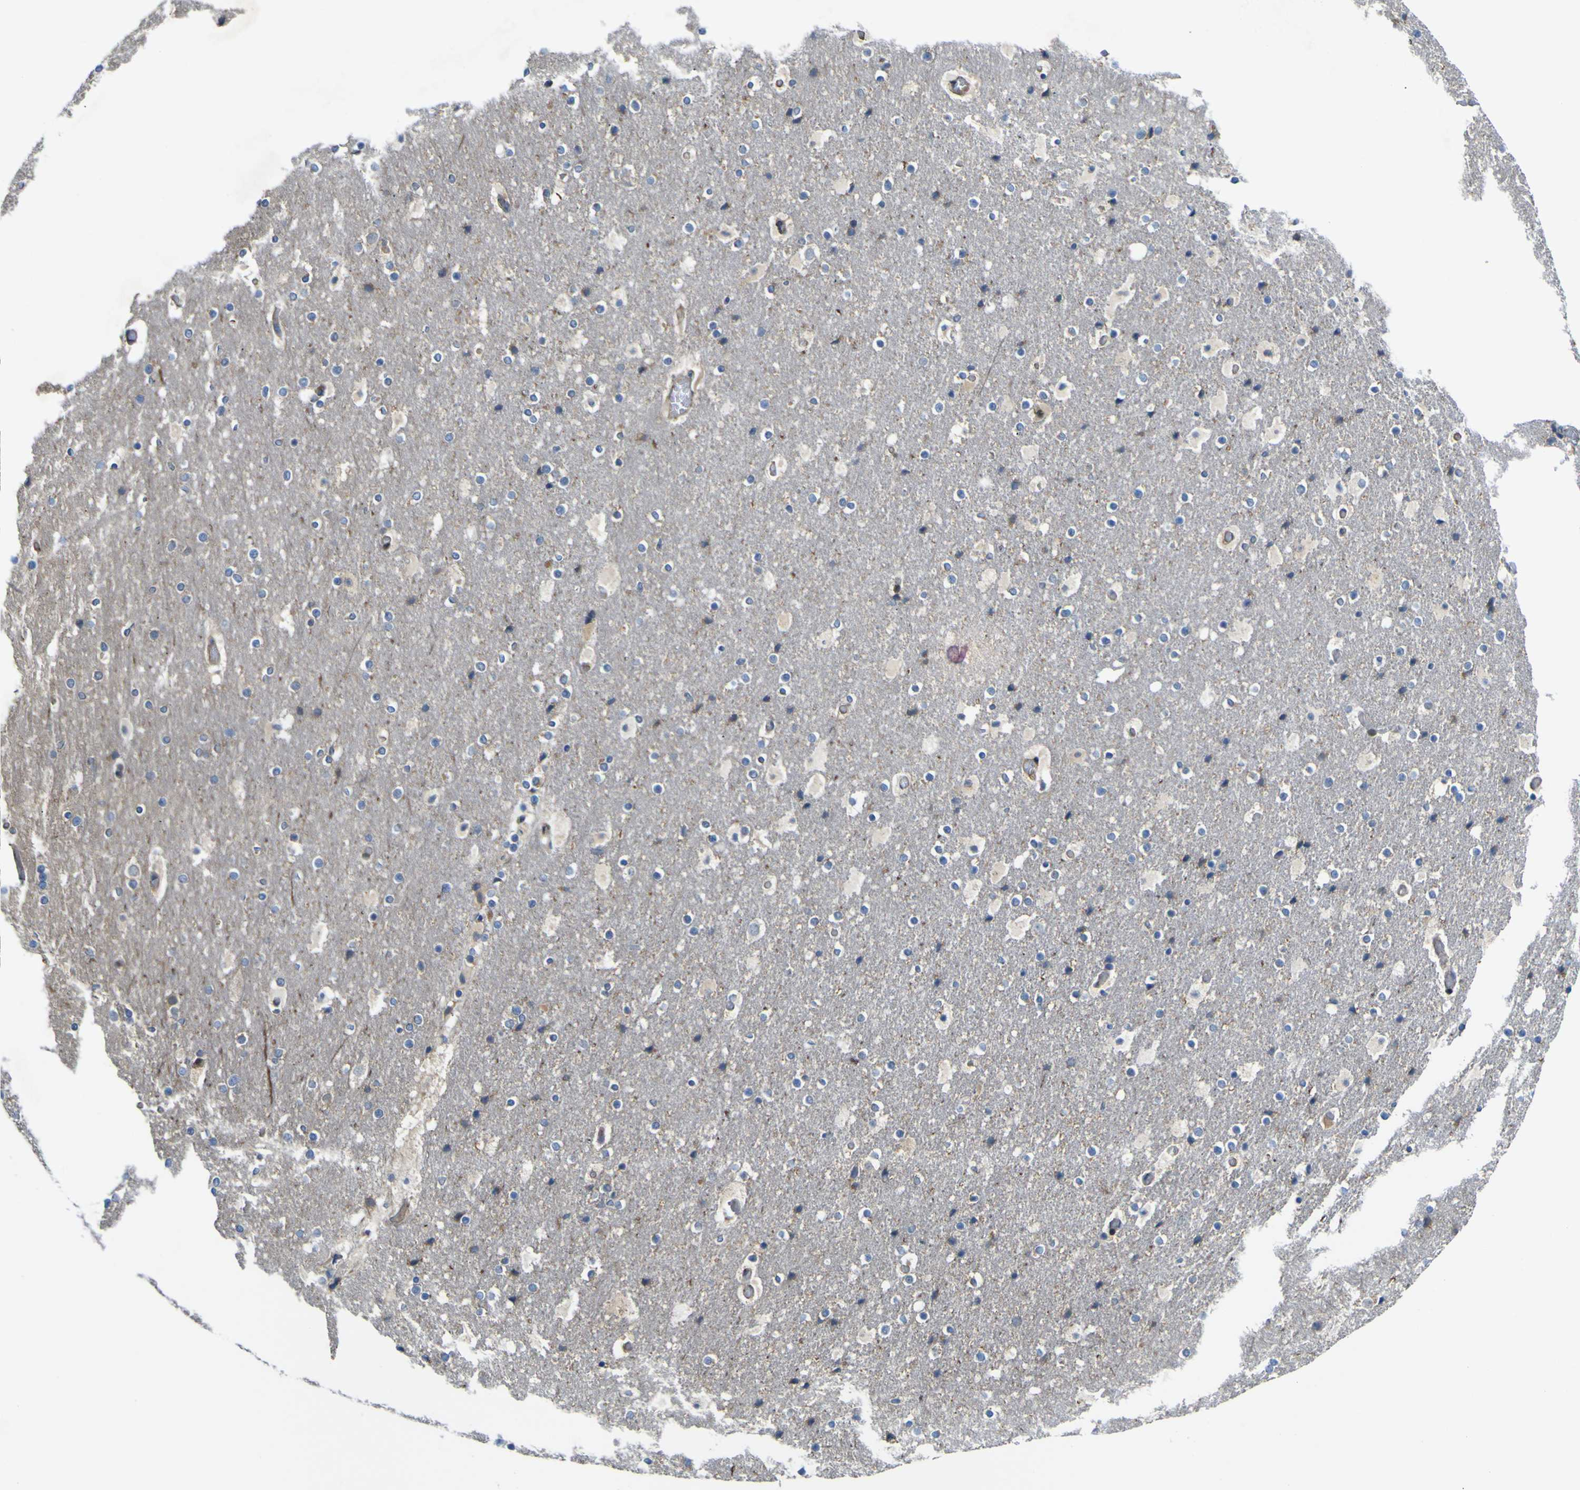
{"staining": {"intensity": "weak", "quantity": ">75%", "location": "cytoplasmic/membranous"}, "tissue": "cerebral cortex", "cell_type": "Endothelial cells", "image_type": "normal", "snomed": [{"axis": "morphology", "description": "Normal tissue, NOS"}, {"axis": "topography", "description": "Cerebral cortex"}], "caption": "Immunohistochemical staining of normal human cerebral cortex displays weak cytoplasmic/membranous protein staining in approximately >75% of endothelial cells. Ihc stains the protein in brown and the nuclei are stained blue.", "gene": "EML2", "patient": {"sex": "male", "age": 57}}